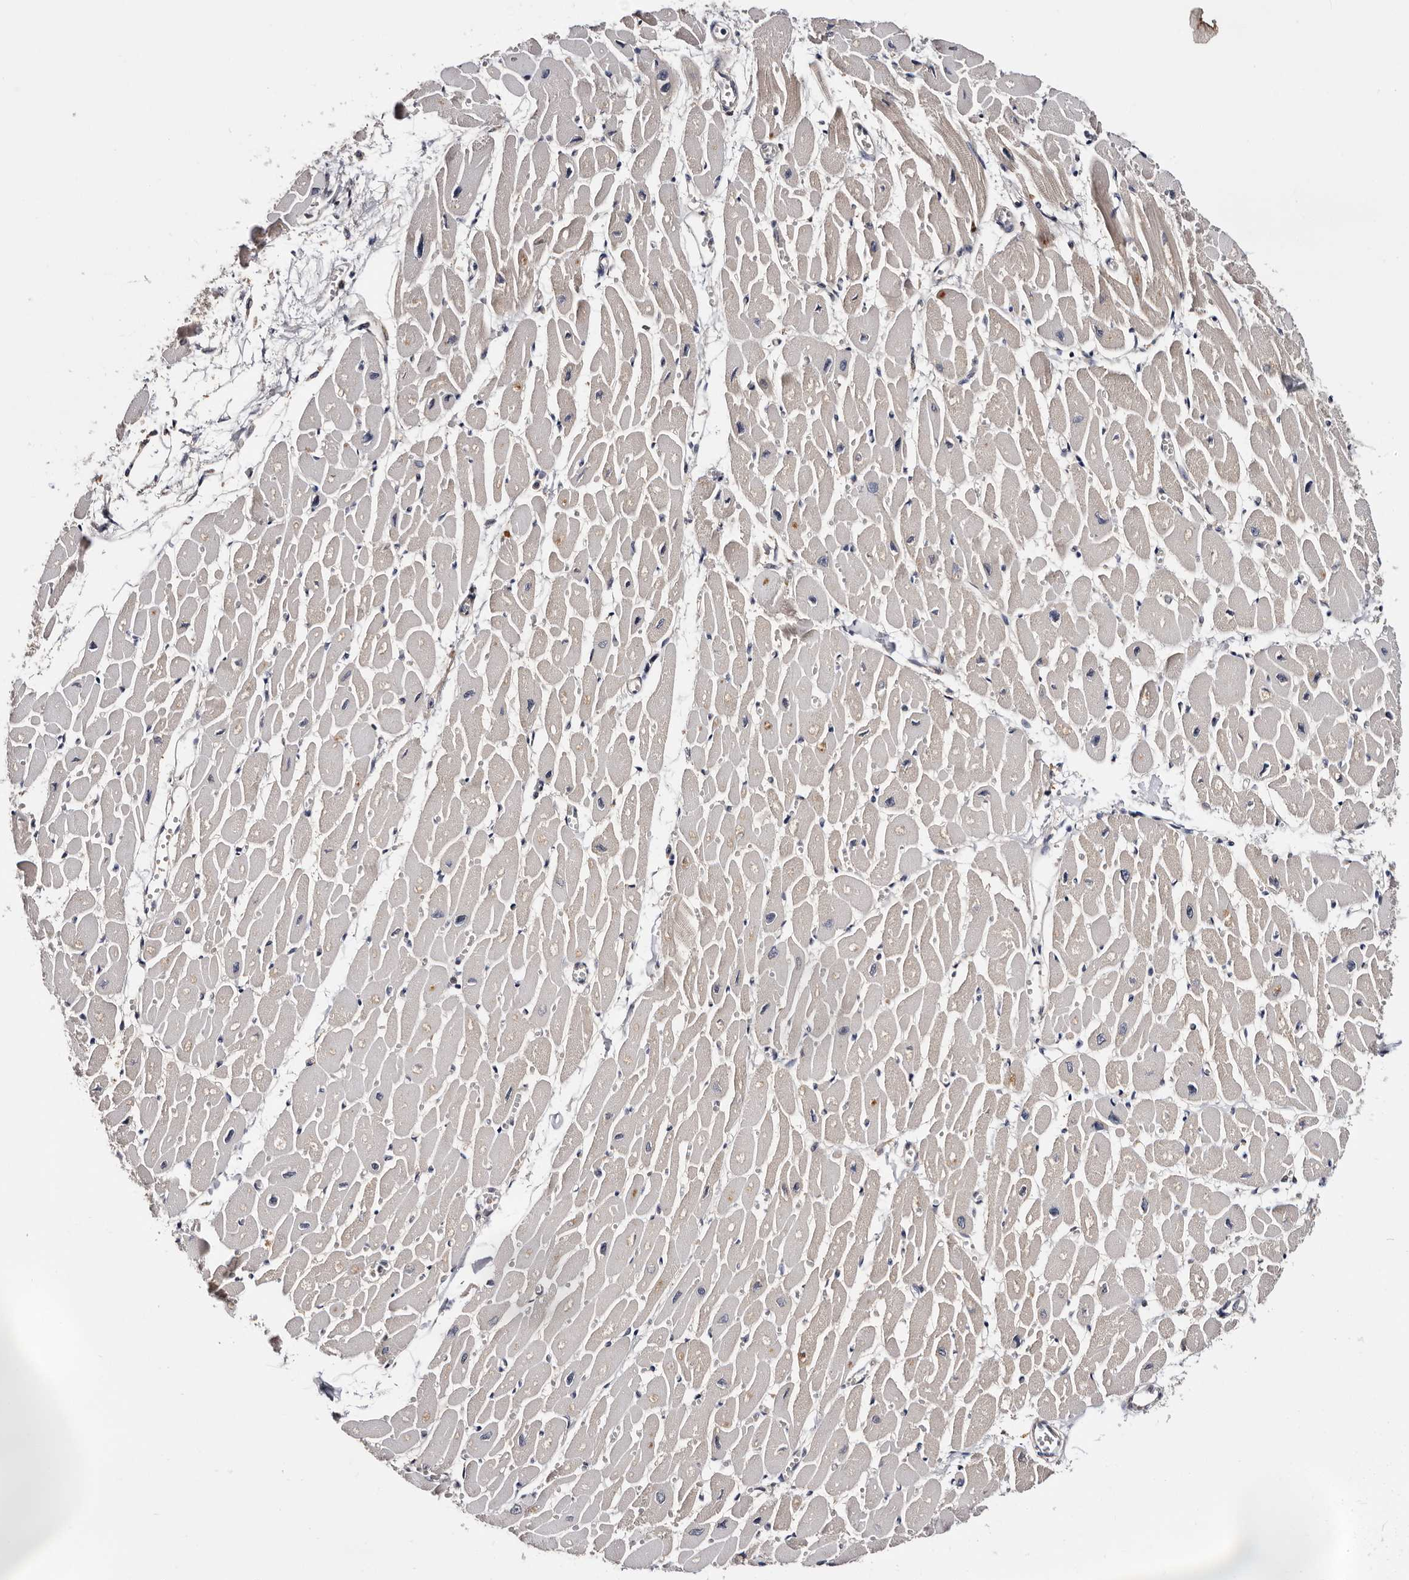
{"staining": {"intensity": "weak", "quantity": "25%-75%", "location": "cytoplasmic/membranous"}, "tissue": "heart muscle", "cell_type": "Cardiomyocytes", "image_type": "normal", "snomed": [{"axis": "morphology", "description": "Normal tissue, NOS"}, {"axis": "topography", "description": "Heart"}], "caption": "This image demonstrates immunohistochemistry (IHC) staining of normal heart muscle, with low weak cytoplasmic/membranous expression in approximately 25%-75% of cardiomyocytes.", "gene": "TP53I3", "patient": {"sex": "female", "age": 54}}